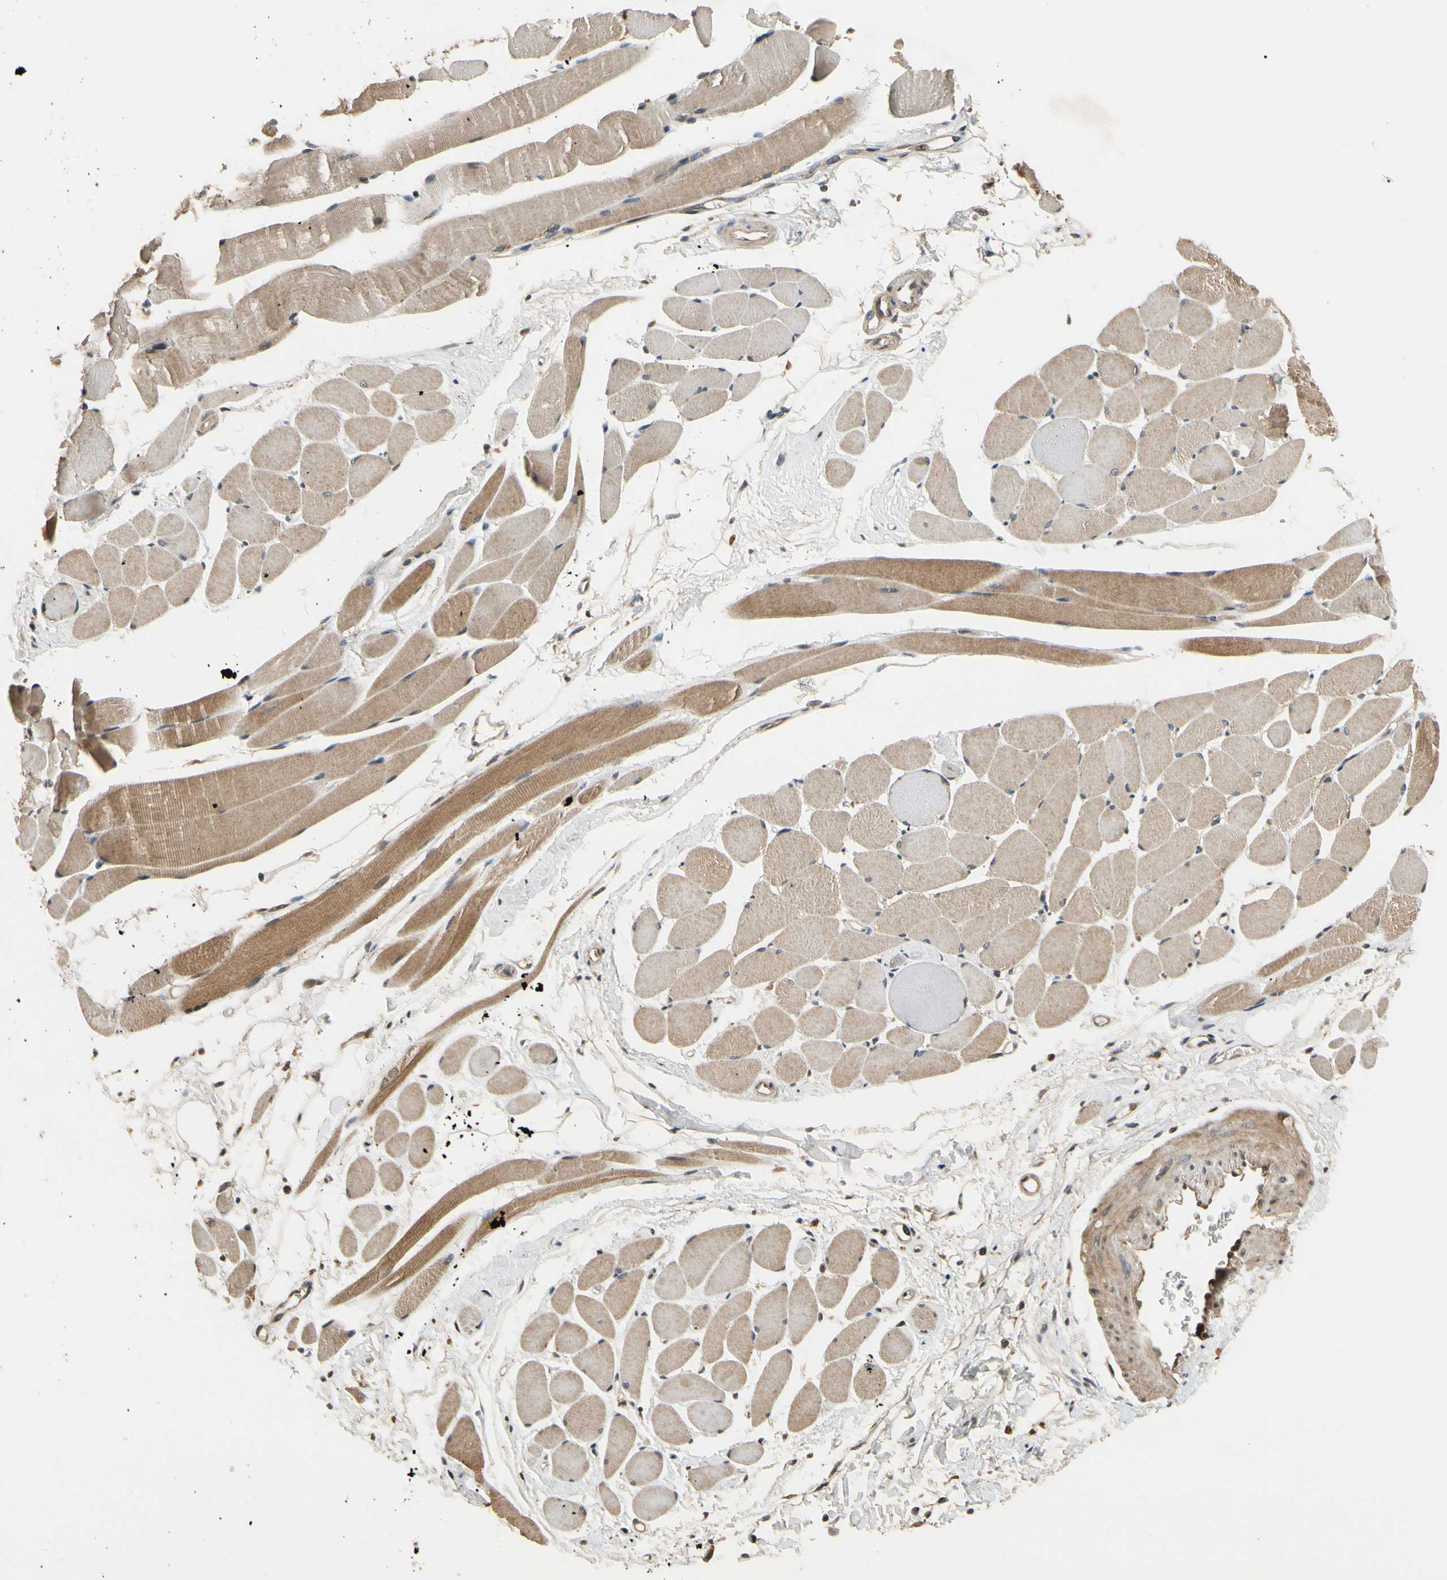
{"staining": {"intensity": "moderate", "quantity": ">75%", "location": "cytoplasmic/membranous,nuclear"}, "tissue": "skeletal muscle", "cell_type": "Myocytes", "image_type": "normal", "snomed": [{"axis": "morphology", "description": "Normal tissue, NOS"}, {"axis": "topography", "description": "Skeletal muscle"}, {"axis": "topography", "description": "Peripheral nerve tissue"}], "caption": "About >75% of myocytes in unremarkable skeletal muscle show moderate cytoplasmic/membranous,nuclear protein expression as visualized by brown immunohistochemical staining.", "gene": "TMEM230", "patient": {"sex": "female", "age": 84}}